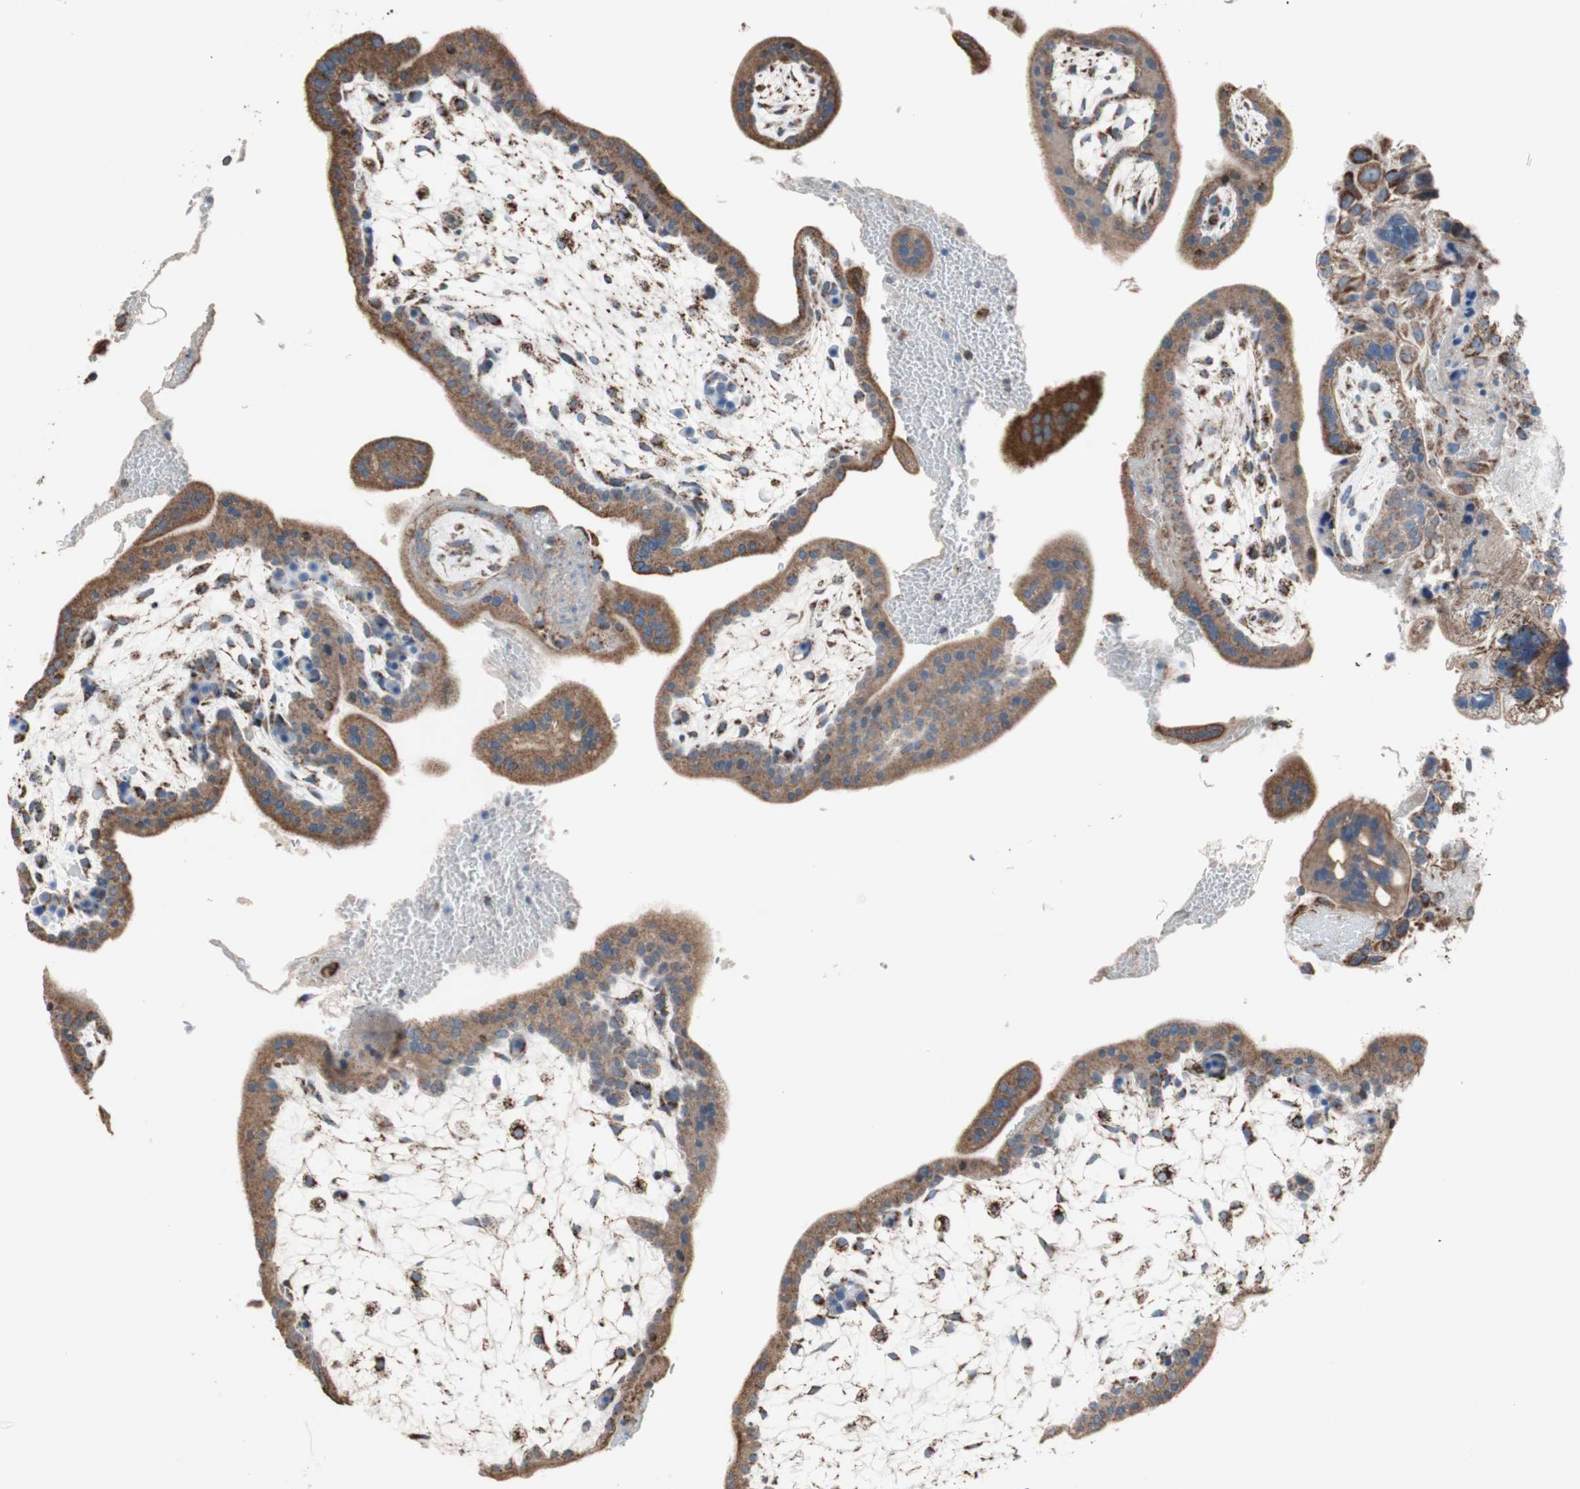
{"staining": {"intensity": "strong", "quantity": "25%-75%", "location": "cytoplasmic/membranous"}, "tissue": "placenta", "cell_type": "Trophoblastic cells", "image_type": "normal", "snomed": [{"axis": "morphology", "description": "Normal tissue, NOS"}, {"axis": "topography", "description": "Placenta"}], "caption": "Strong cytoplasmic/membranous expression for a protein is seen in approximately 25%-75% of trophoblastic cells of benign placenta using immunohistochemistry (IHC).", "gene": "PCSK4", "patient": {"sex": "female", "age": 35}}